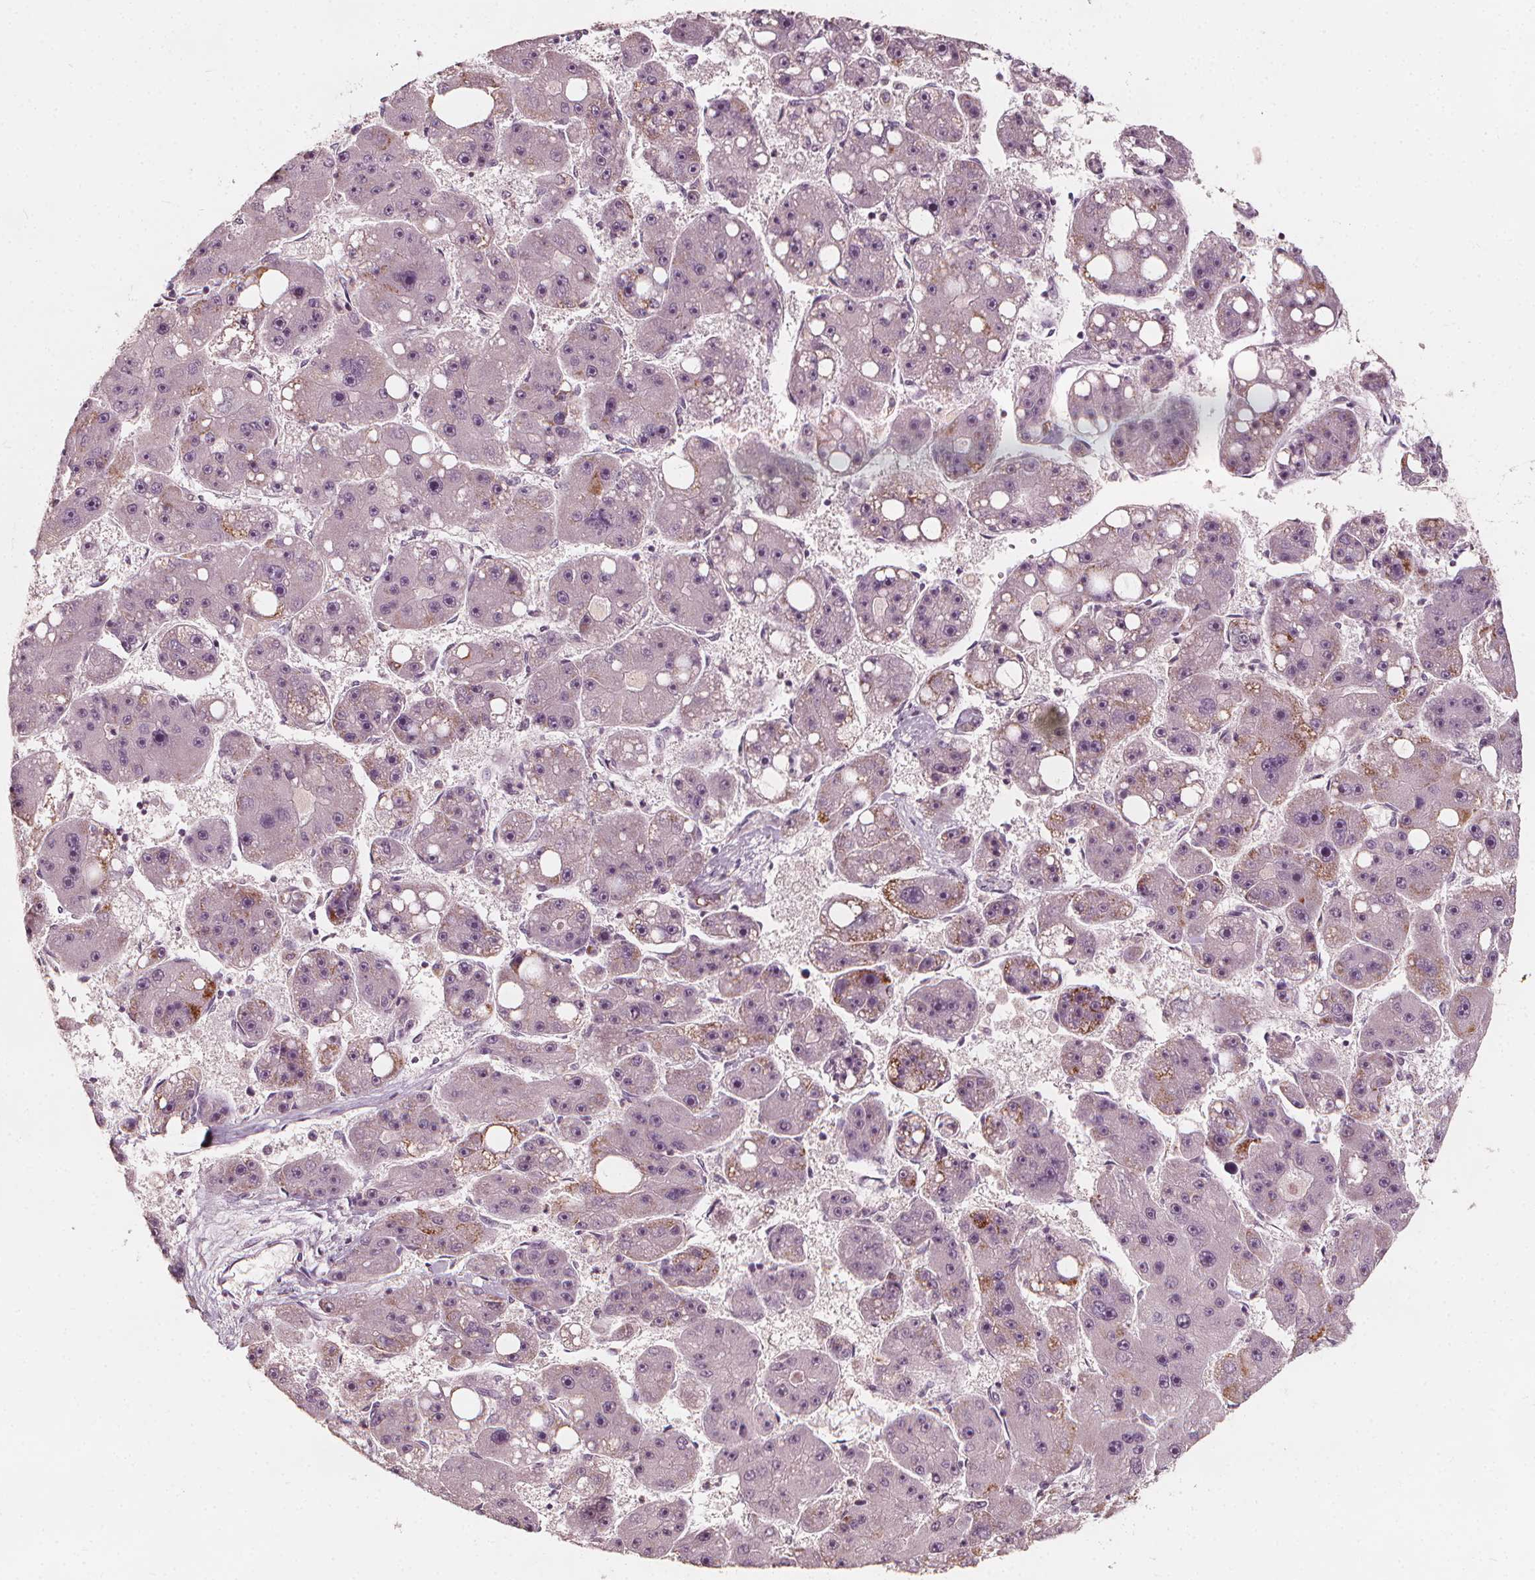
{"staining": {"intensity": "moderate", "quantity": "25%-75%", "location": "cytoplasmic/membranous"}, "tissue": "liver cancer", "cell_type": "Tumor cells", "image_type": "cancer", "snomed": [{"axis": "morphology", "description": "Carcinoma, Hepatocellular, NOS"}, {"axis": "topography", "description": "Liver"}], "caption": "A high-resolution histopathology image shows immunohistochemistry (IHC) staining of liver cancer, which demonstrates moderate cytoplasmic/membranous positivity in approximately 25%-75% of tumor cells.", "gene": "NPC1L1", "patient": {"sex": "female", "age": 61}}